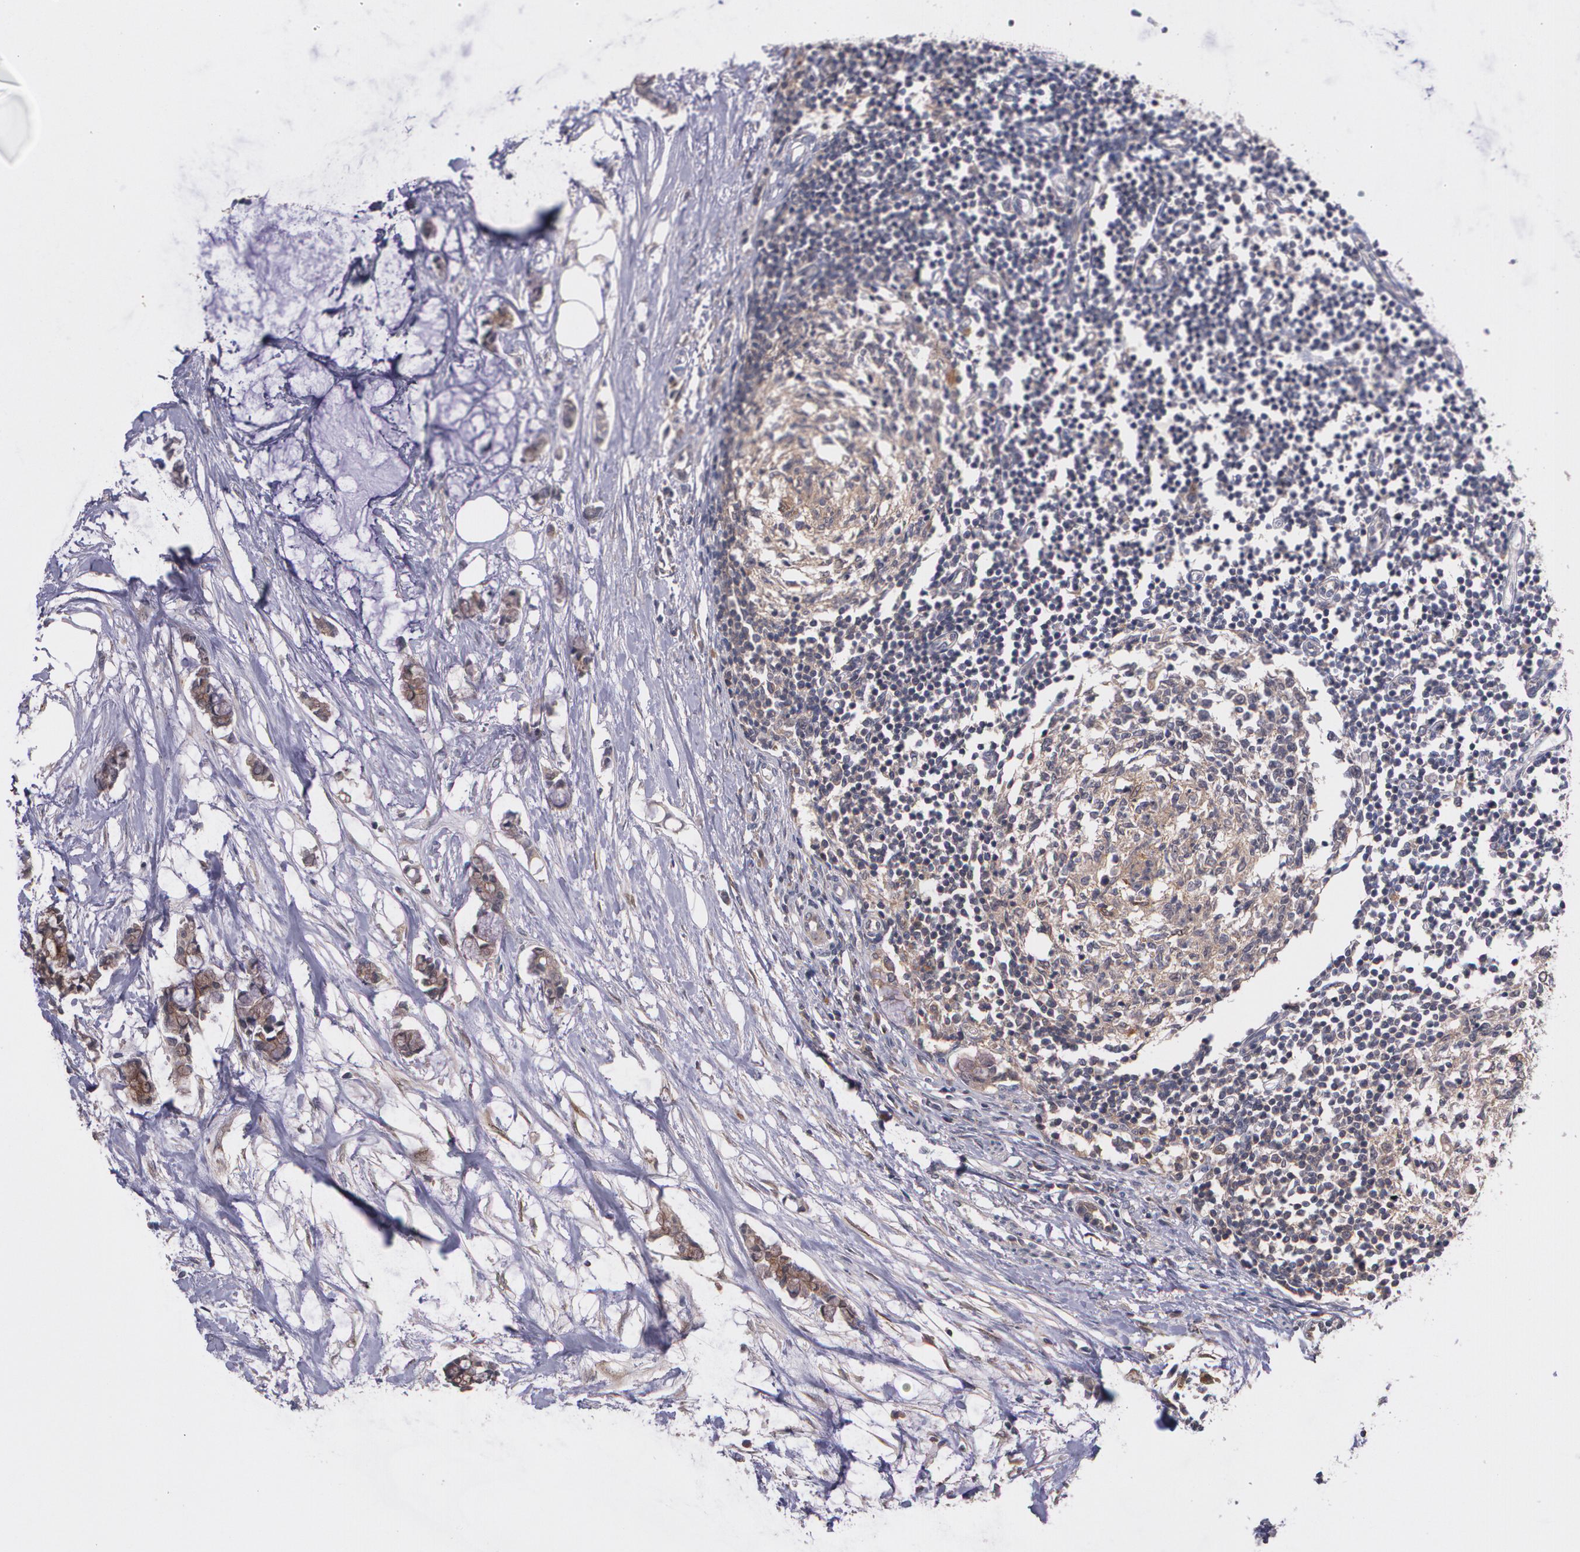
{"staining": {"intensity": "moderate", "quantity": ">75%", "location": "cytoplasmic/membranous"}, "tissue": "colorectal cancer", "cell_type": "Tumor cells", "image_type": "cancer", "snomed": [{"axis": "morphology", "description": "Normal tissue, NOS"}, {"axis": "morphology", "description": "Adenocarcinoma, NOS"}, {"axis": "topography", "description": "Colon"}, {"axis": "topography", "description": "Peripheral nerve tissue"}], "caption": "The immunohistochemical stain shows moderate cytoplasmic/membranous positivity in tumor cells of adenocarcinoma (colorectal) tissue.", "gene": "IFNGR2", "patient": {"sex": "male", "age": 14}}